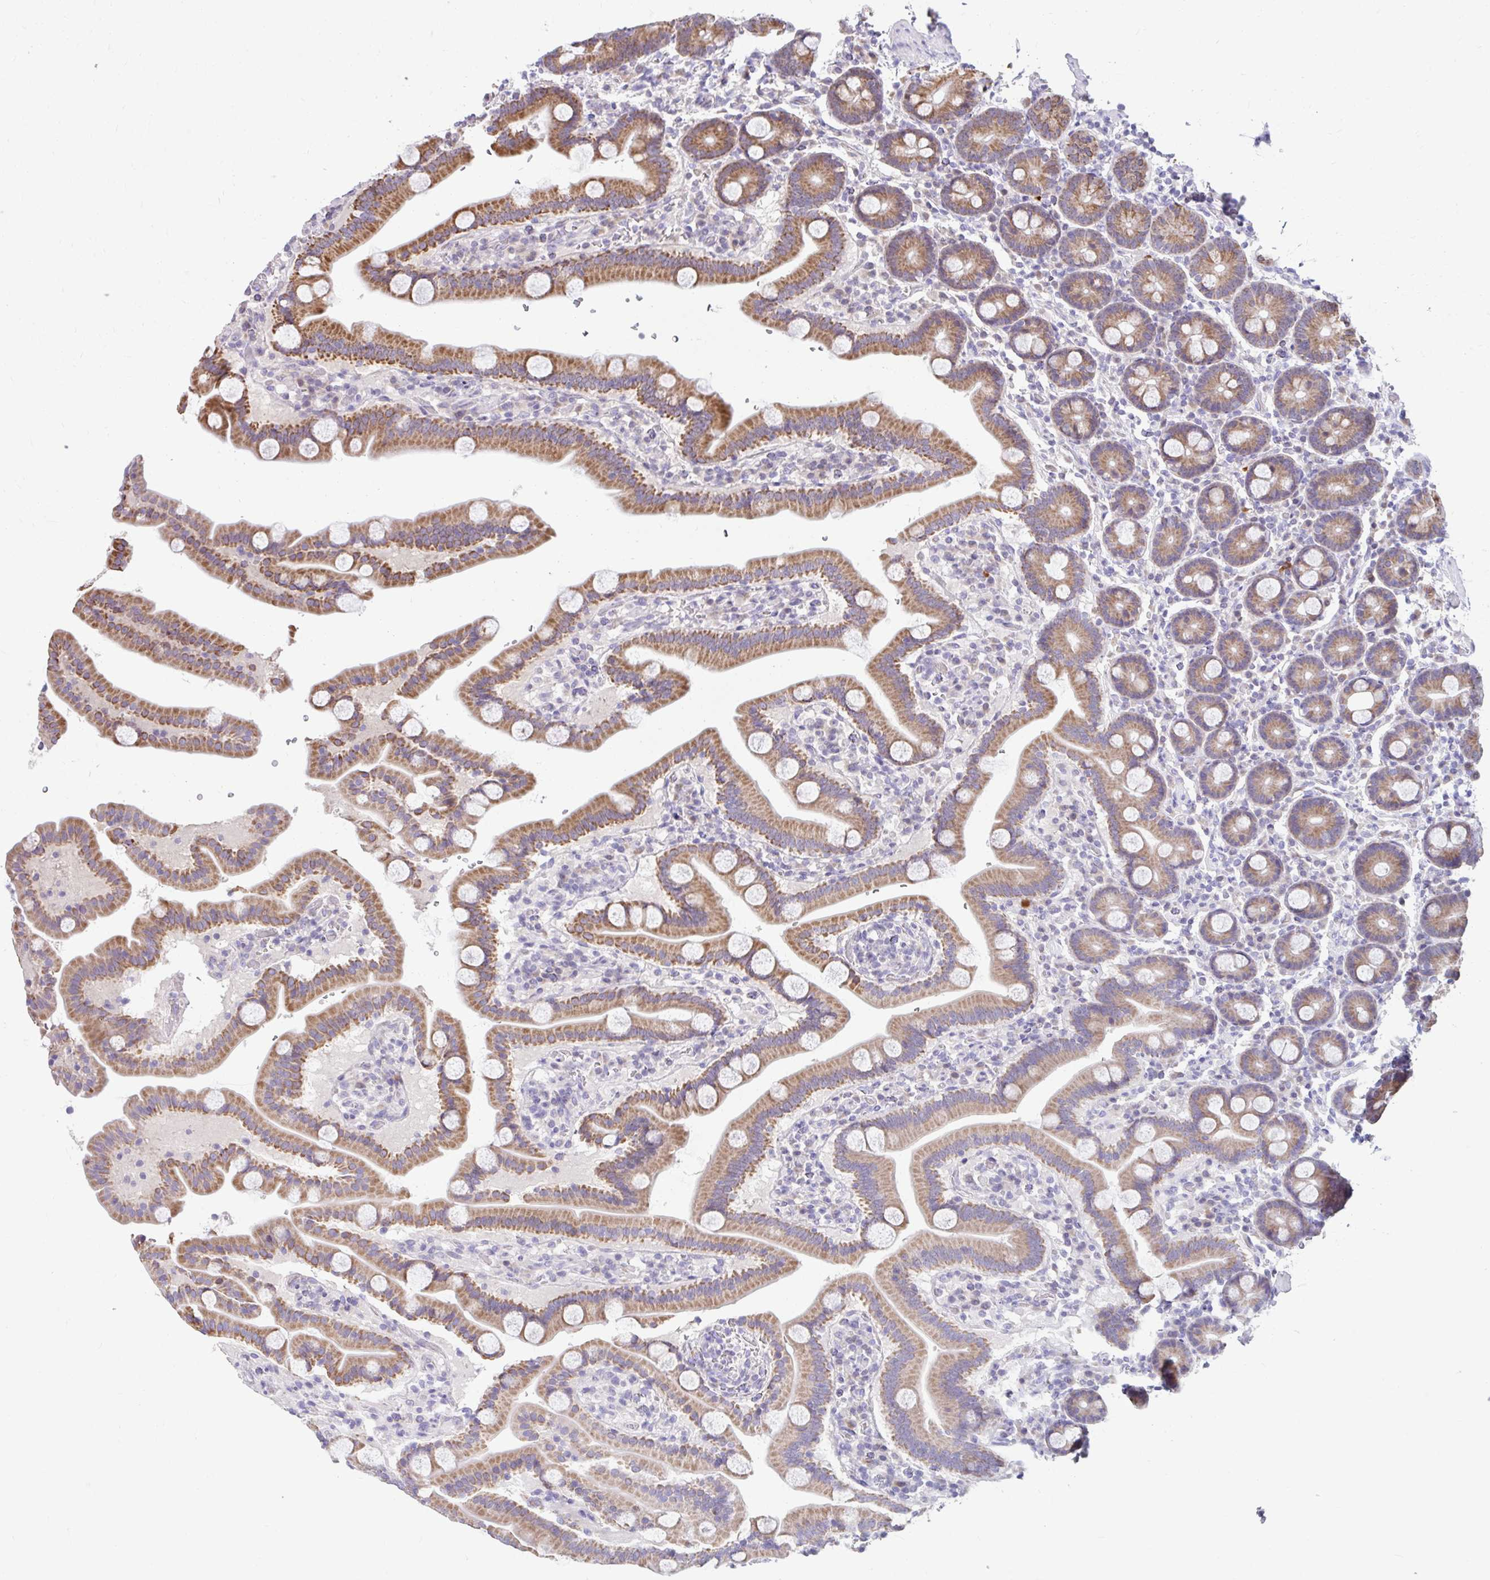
{"staining": {"intensity": "moderate", "quantity": ">75%", "location": "cytoplasmic/membranous"}, "tissue": "duodenum", "cell_type": "Glandular cells", "image_type": "normal", "snomed": [{"axis": "morphology", "description": "Normal tissue, NOS"}, {"axis": "topography", "description": "Duodenum"}], "caption": "Duodenum stained with IHC demonstrates moderate cytoplasmic/membranous positivity in about >75% of glandular cells.", "gene": "NT5C1B", "patient": {"sex": "male", "age": 55}}